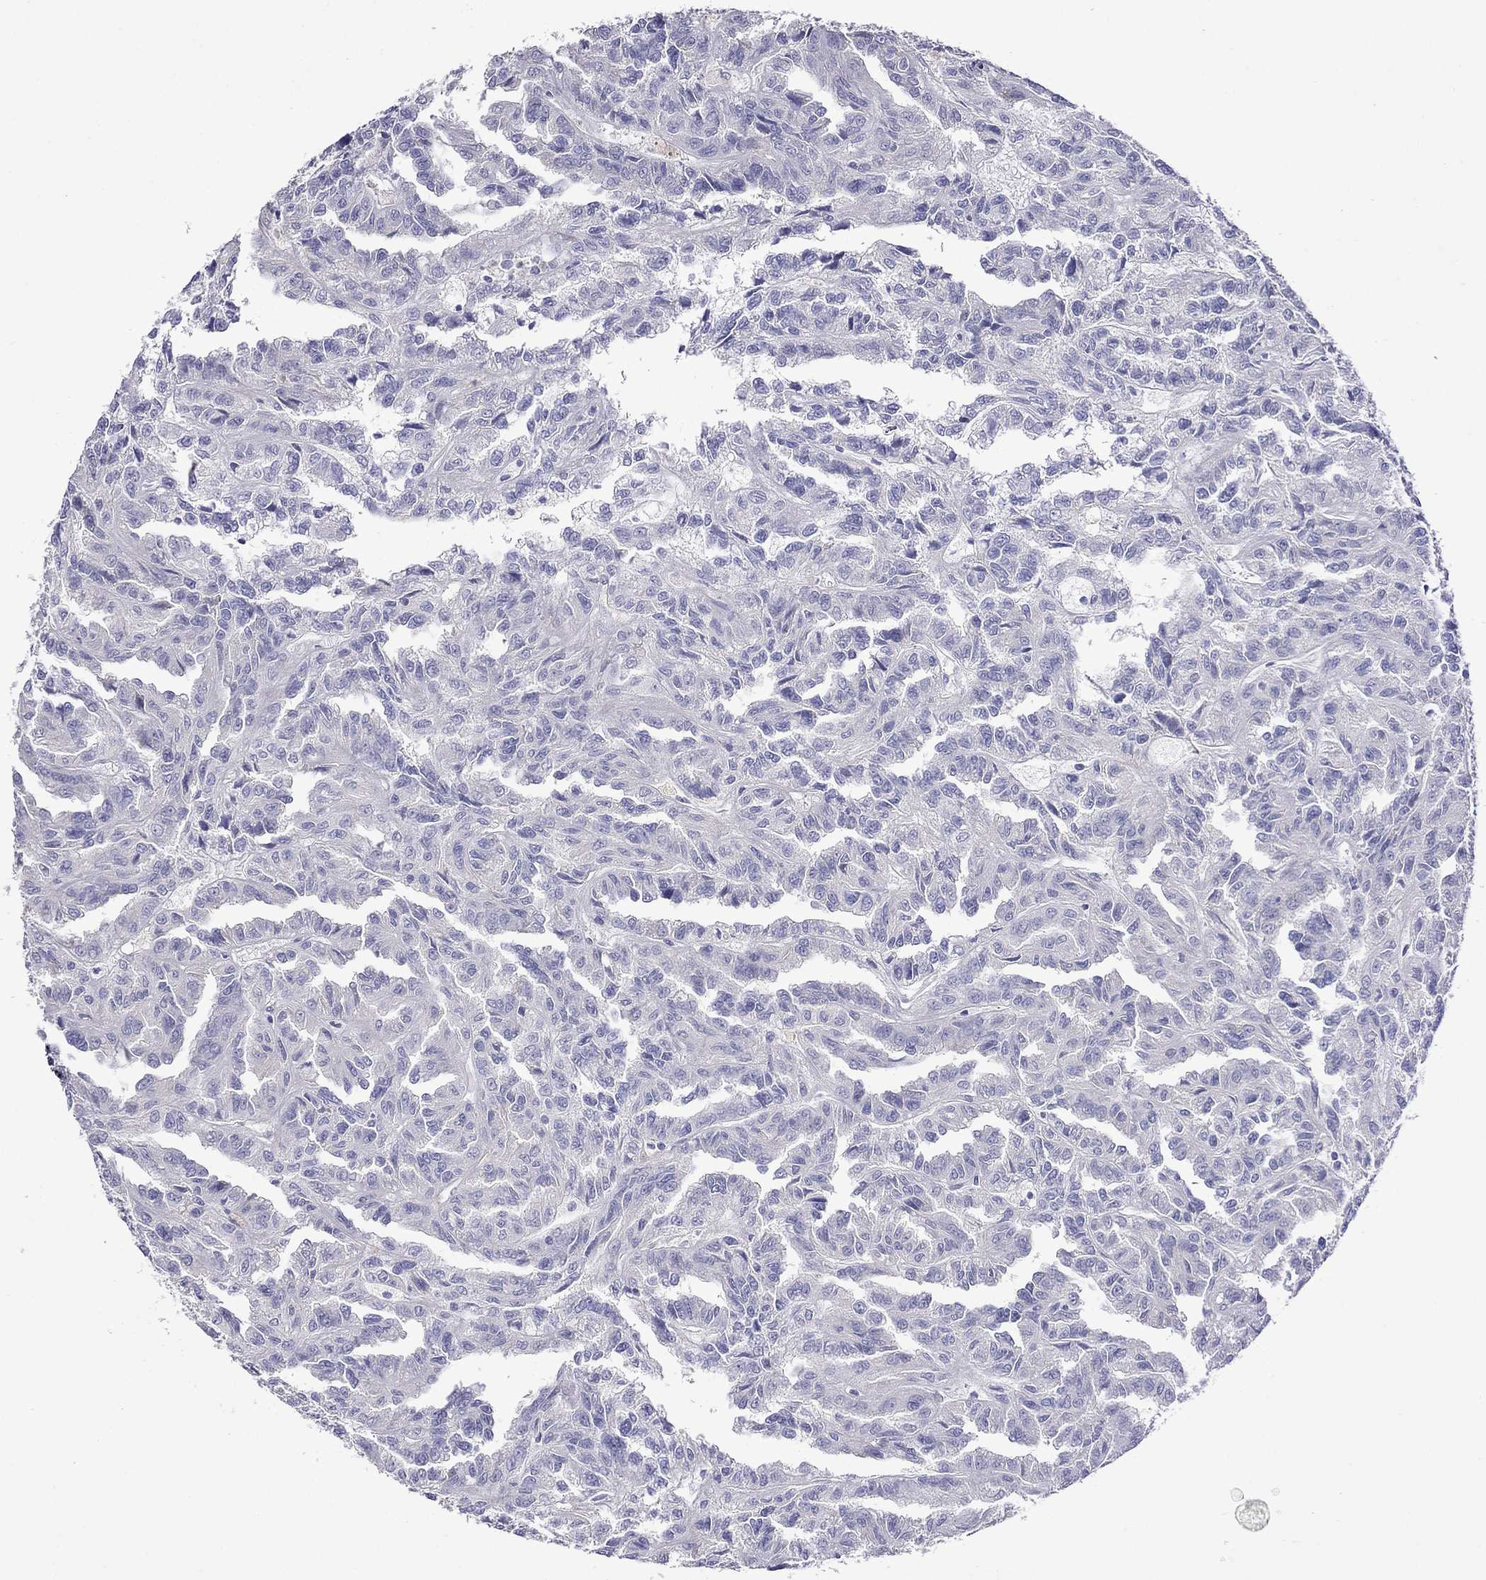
{"staining": {"intensity": "negative", "quantity": "none", "location": "none"}, "tissue": "renal cancer", "cell_type": "Tumor cells", "image_type": "cancer", "snomed": [{"axis": "morphology", "description": "Adenocarcinoma, NOS"}, {"axis": "topography", "description": "Kidney"}], "caption": "This is a photomicrograph of IHC staining of renal cancer, which shows no expression in tumor cells.", "gene": "STAR", "patient": {"sex": "male", "age": 79}}